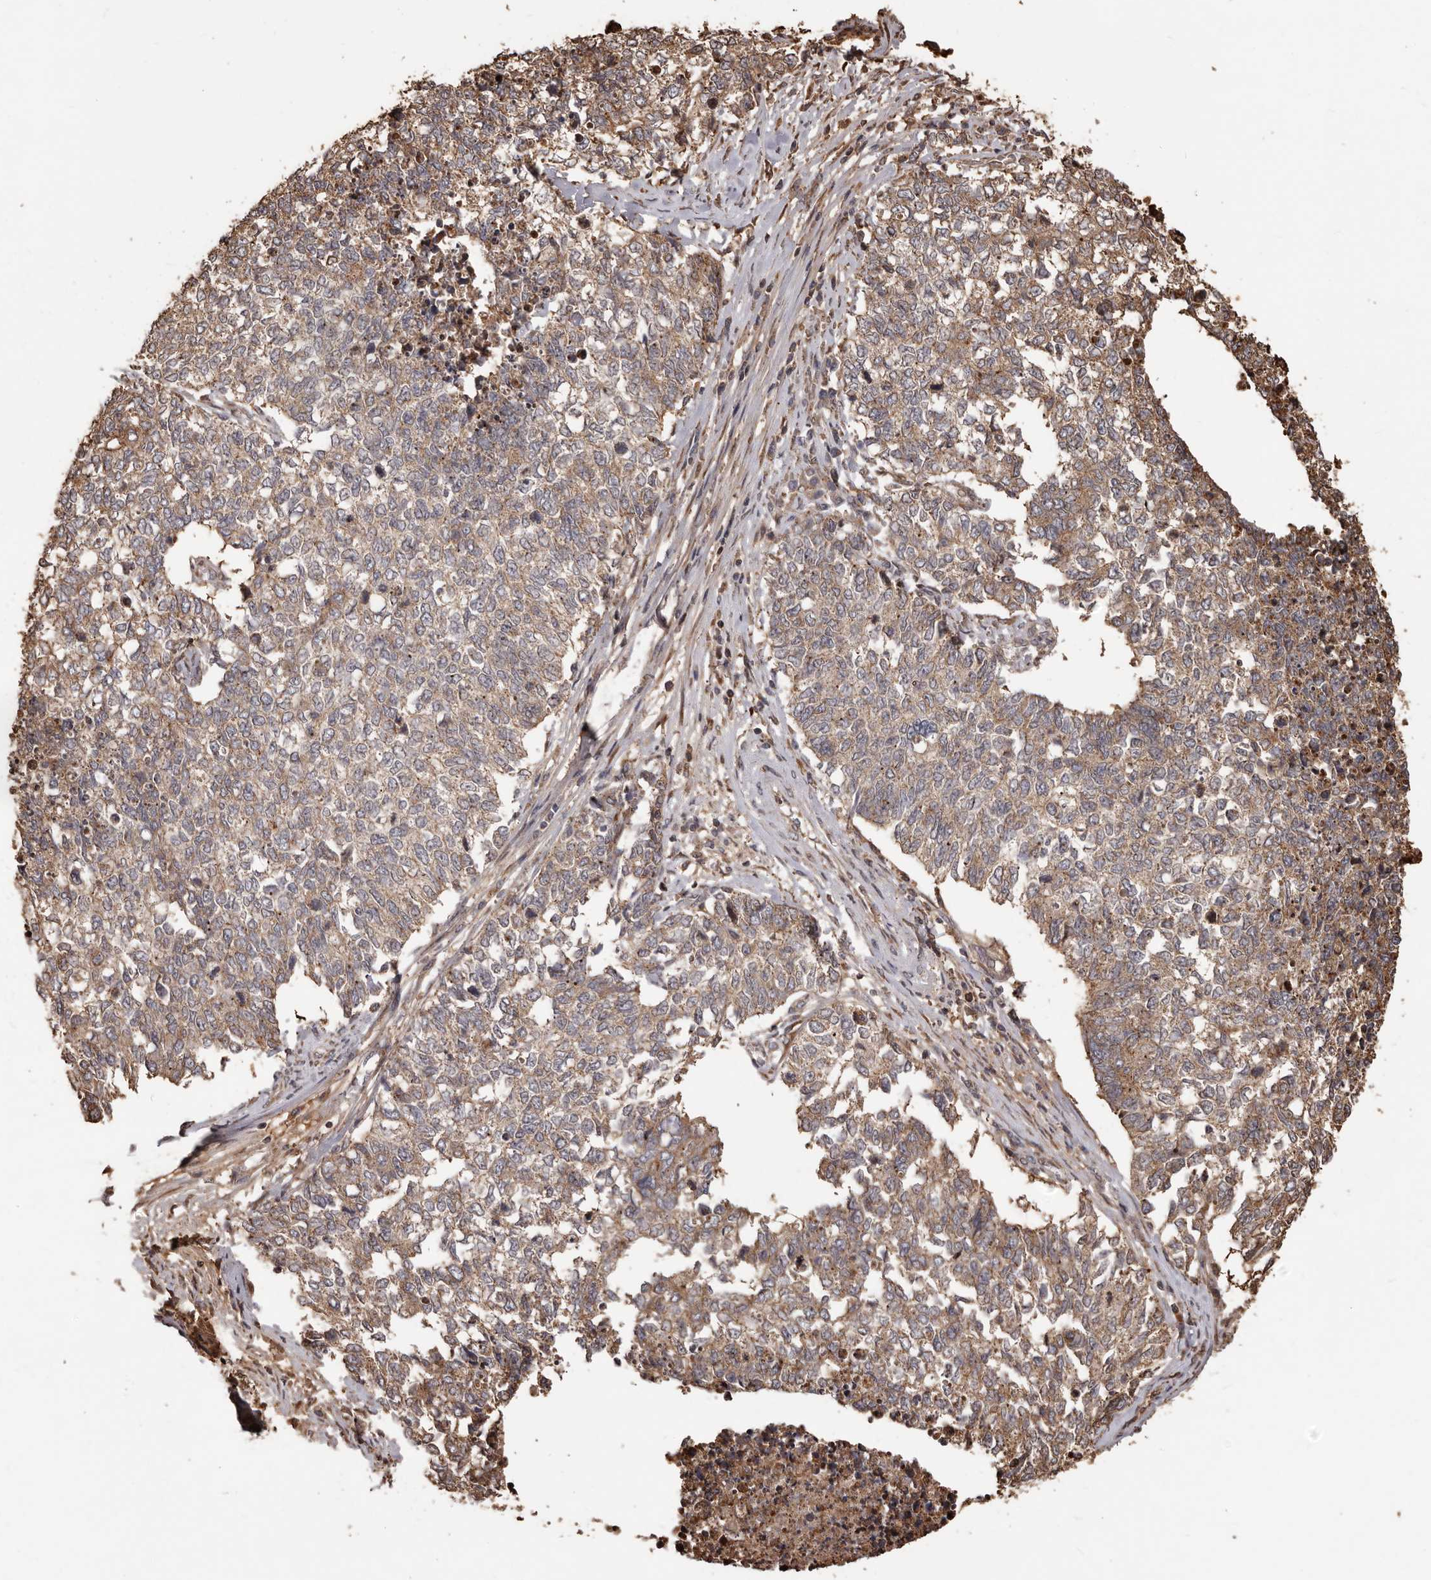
{"staining": {"intensity": "weak", "quantity": ">75%", "location": "cytoplasmic/membranous"}, "tissue": "cervical cancer", "cell_type": "Tumor cells", "image_type": "cancer", "snomed": [{"axis": "morphology", "description": "Squamous cell carcinoma, NOS"}, {"axis": "topography", "description": "Cervix"}], "caption": "There is low levels of weak cytoplasmic/membranous positivity in tumor cells of squamous cell carcinoma (cervical), as demonstrated by immunohistochemical staining (brown color).", "gene": "MTO1", "patient": {"sex": "female", "age": 63}}